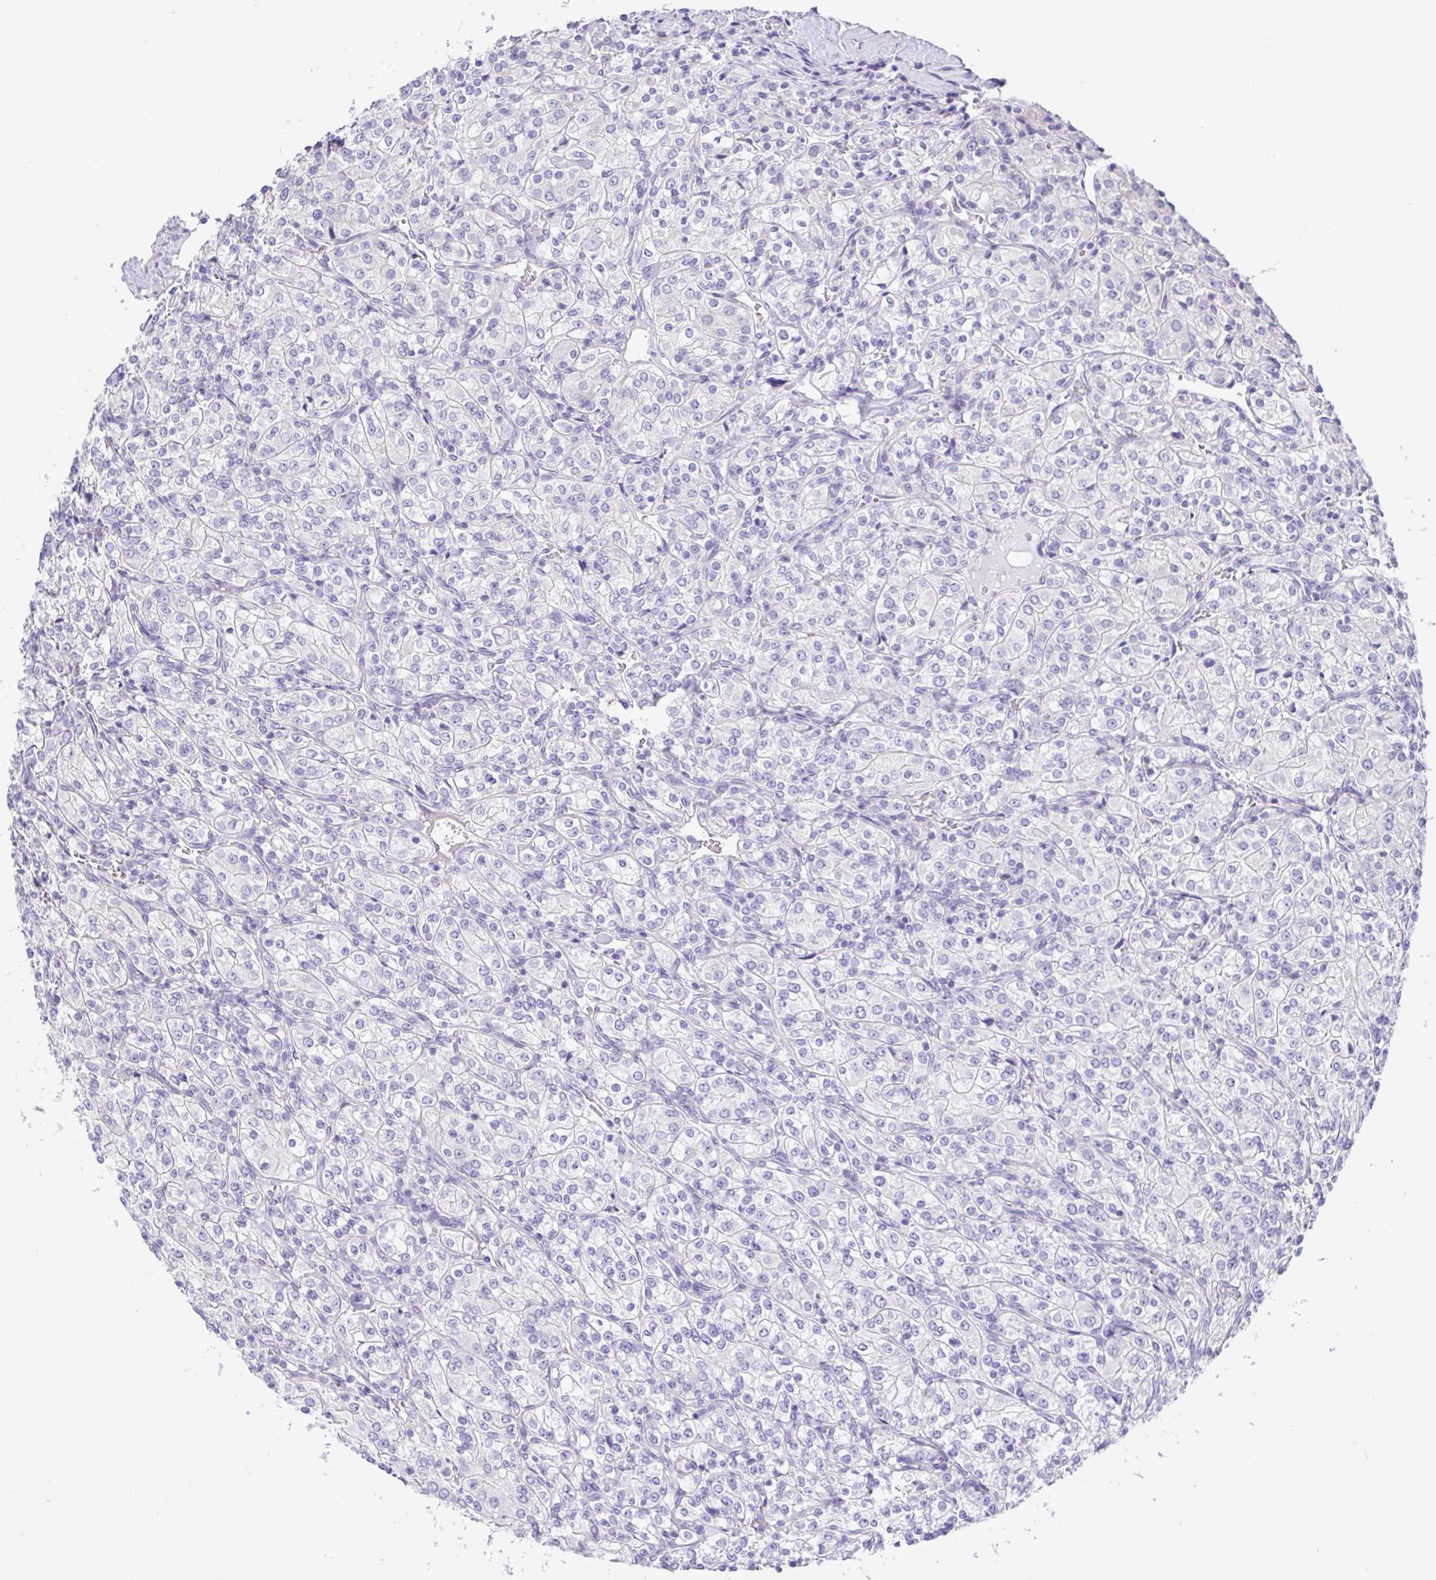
{"staining": {"intensity": "negative", "quantity": "none", "location": "none"}, "tissue": "renal cancer", "cell_type": "Tumor cells", "image_type": "cancer", "snomed": [{"axis": "morphology", "description": "Adenocarcinoma, NOS"}, {"axis": "topography", "description": "Kidney"}], "caption": "The immunohistochemistry histopathology image has no significant expression in tumor cells of renal adenocarcinoma tissue.", "gene": "MED11", "patient": {"sex": "male", "age": 77}}